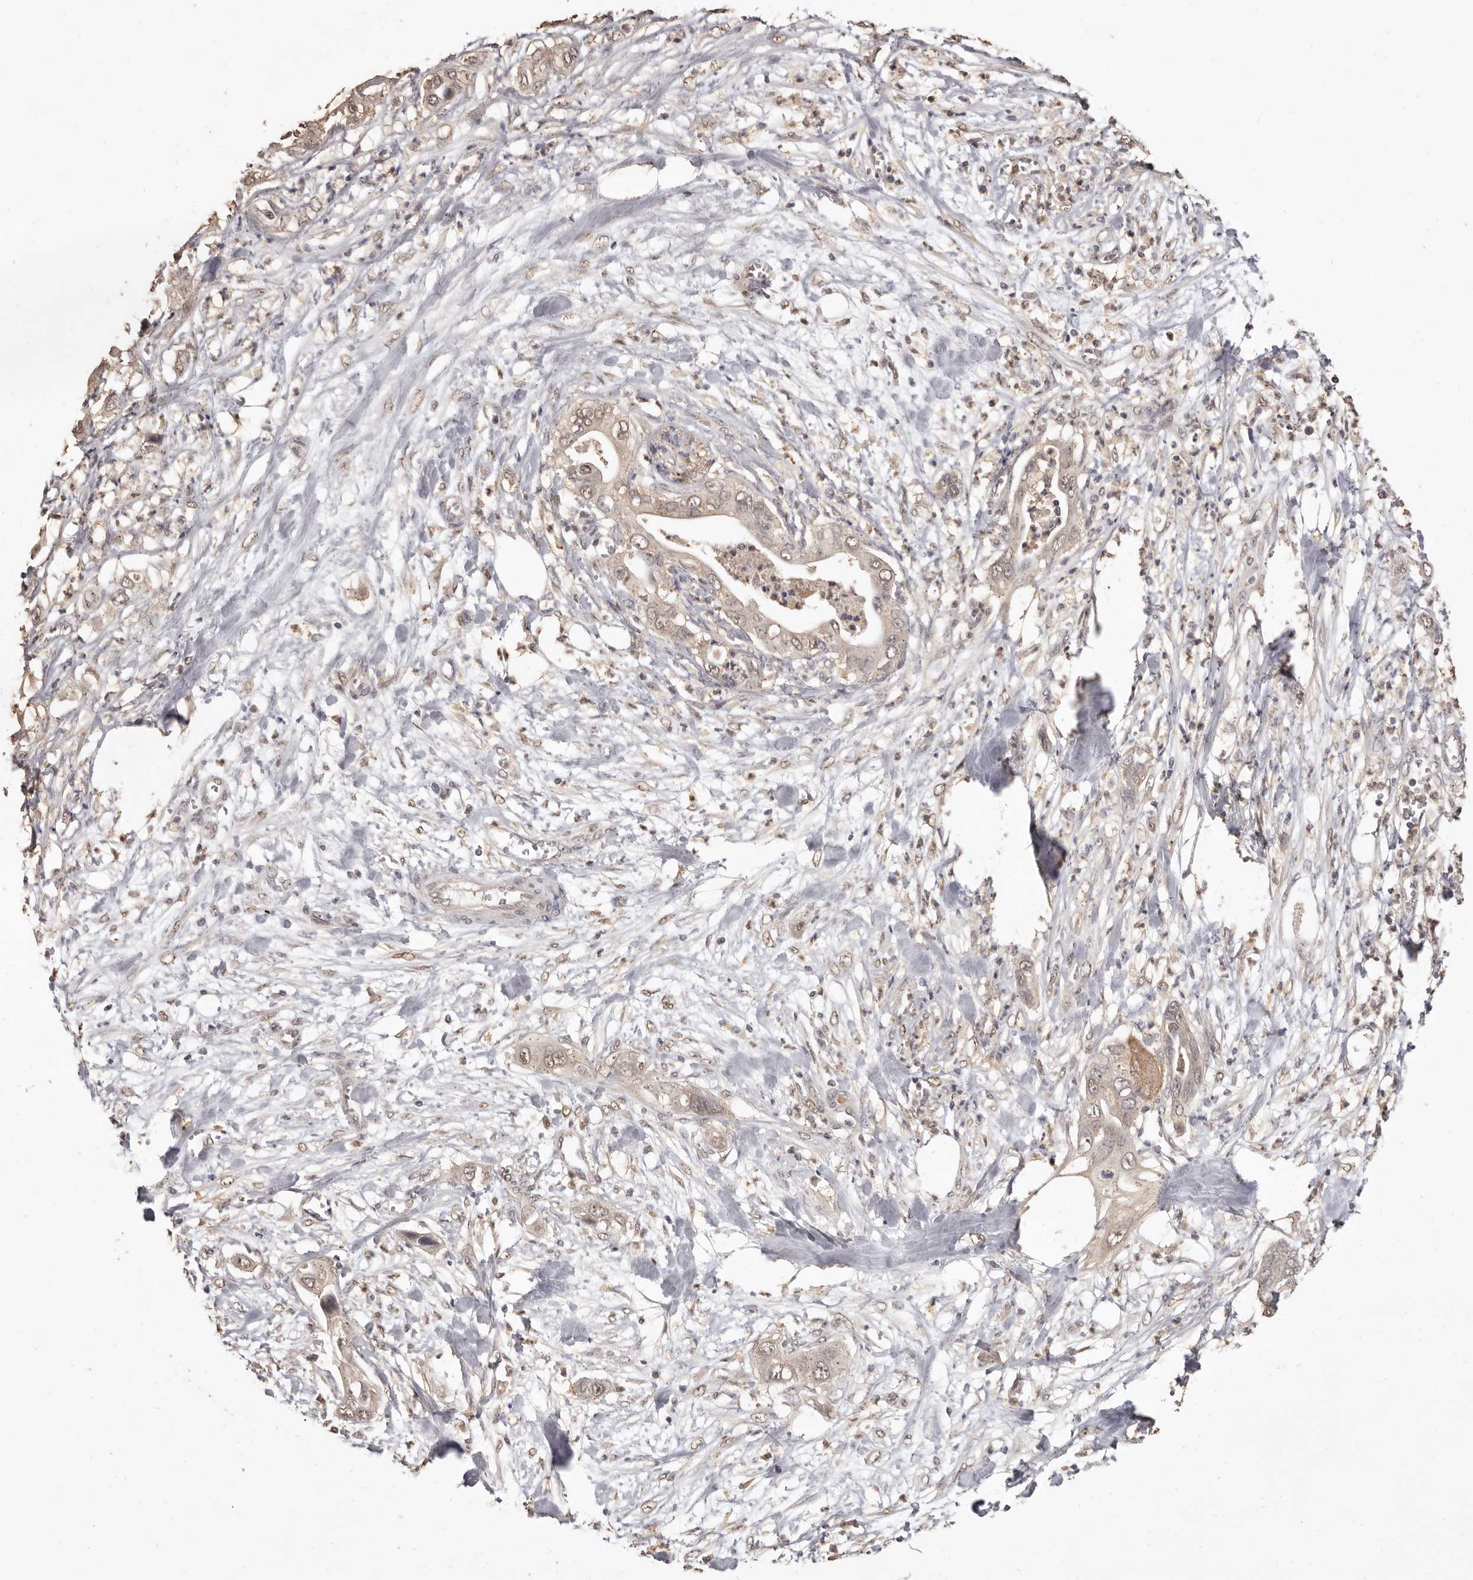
{"staining": {"intensity": "weak", "quantity": "25%-75%", "location": "cytoplasmic/membranous,nuclear"}, "tissue": "pancreatic cancer", "cell_type": "Tumor cells", "image_type": "cancer", "snomed": [{"axis": "morphology", "description": "Adenocarcinoma, NOS"}, {"axis": "topography", "description": "Pancreas"}], "caption": "Pancreatic cancer (adenocarcinoma) stained for a protein (brown) shows weak cytoplasmic/membranous and nuclear positive positivity in approximately 25%-75% of tumor cells.", "gene": "INAVA", "patient": {"sex": "female", "age": 78}}